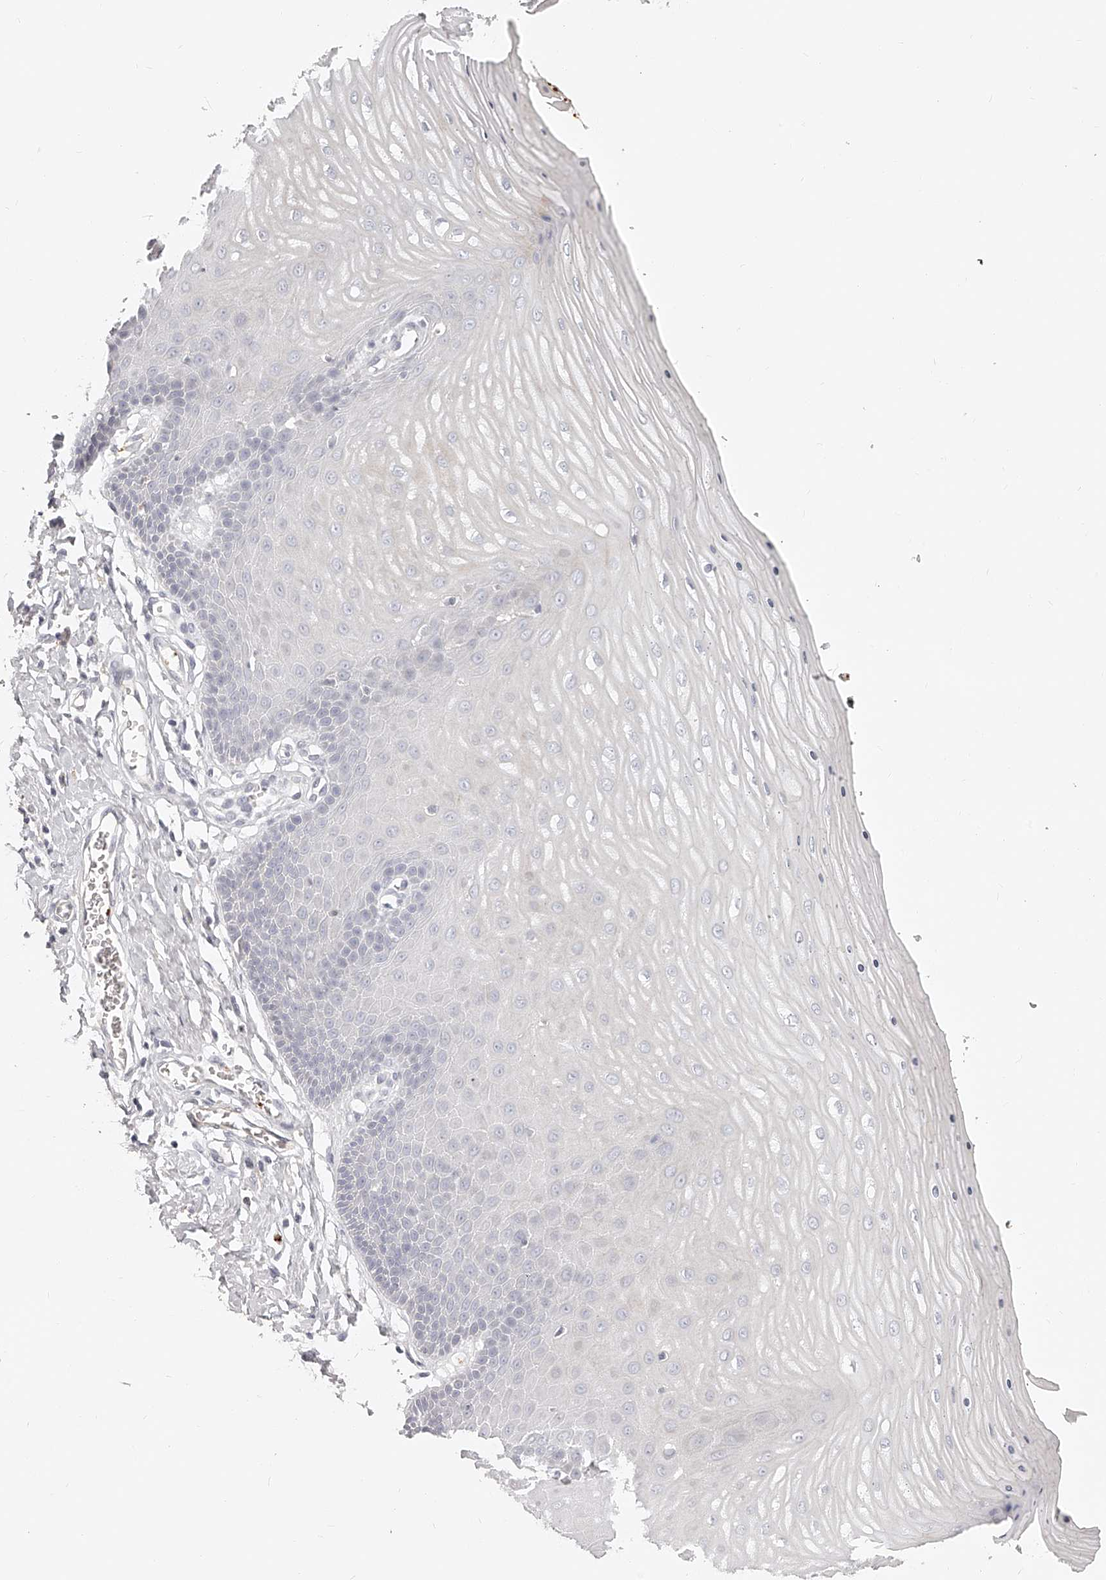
{"staining": {"intensity": "moderate", "quantity": "25%-75%", "location": "cytoplasmic/membranous"}, "tissue": "cervix", "cell_type": "Glandular cells", "image_type": "normal", "snomed": [{"axis": "morphology", "description": "Normal tissue, NOS"}, {"axis": "topography", "description": "Cervix"}], "caption": "This histopathology image displays IHC staining of benign human cervix, with medium moderate cytoplasmic/membranous staining in approximately 25%-75% of glandular cells.", "gene": "ITGB3", "patient": {"sex": "female", "age": 55}}